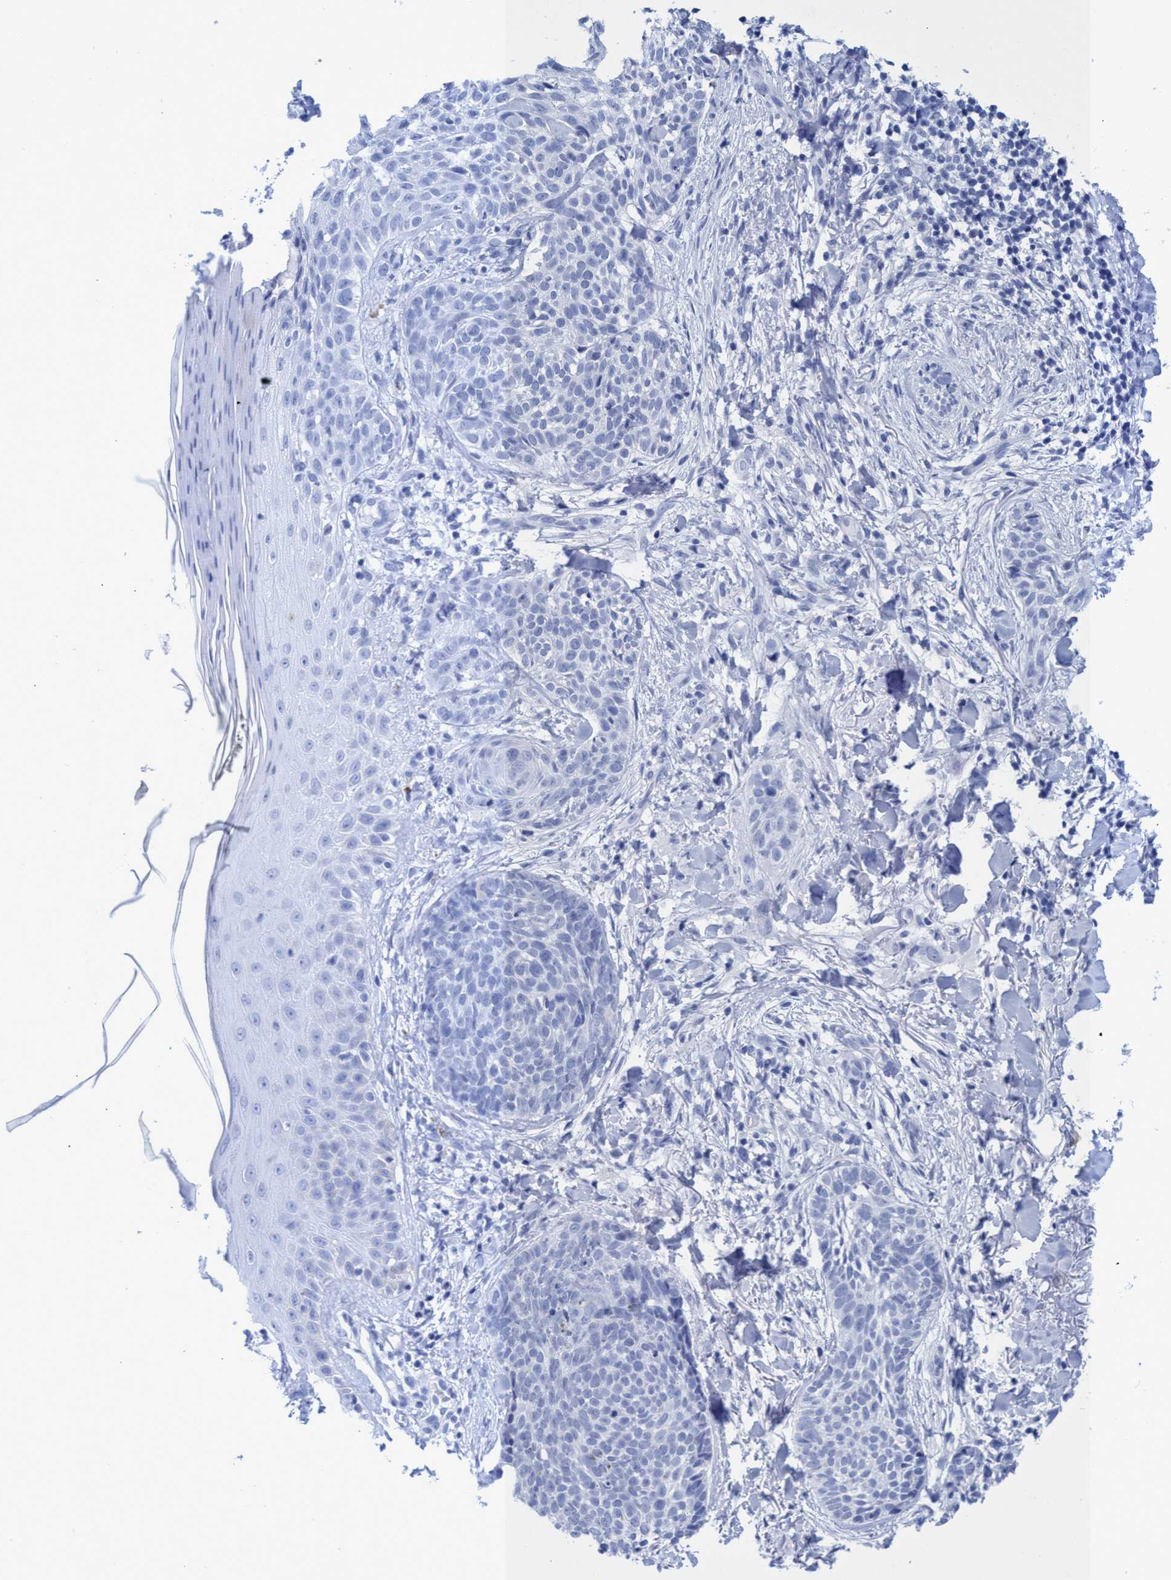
{"staining": {"intensity": "negative", "quantity": "none", "location": "none"}, "tissue": "skin cancer", "cell_type": "Tumor cells", "image_type": "cancer", "snomed": [{"axis": "morphology", "description": "Normal tissue, NOS"}, {"axis": "morphology", "description": "Basal cell carcinoma"}, {"axis": "topography", "description": "Skin"}], "caption": "DAB (3,3'-diaminobenzidine) immunohistochemical staining of skin cancer (basal cell carcinoma) reveals no significant positivity in tumor cells.", "gene": "INSL6", "patient": {"sex": "male", "age": 67}}